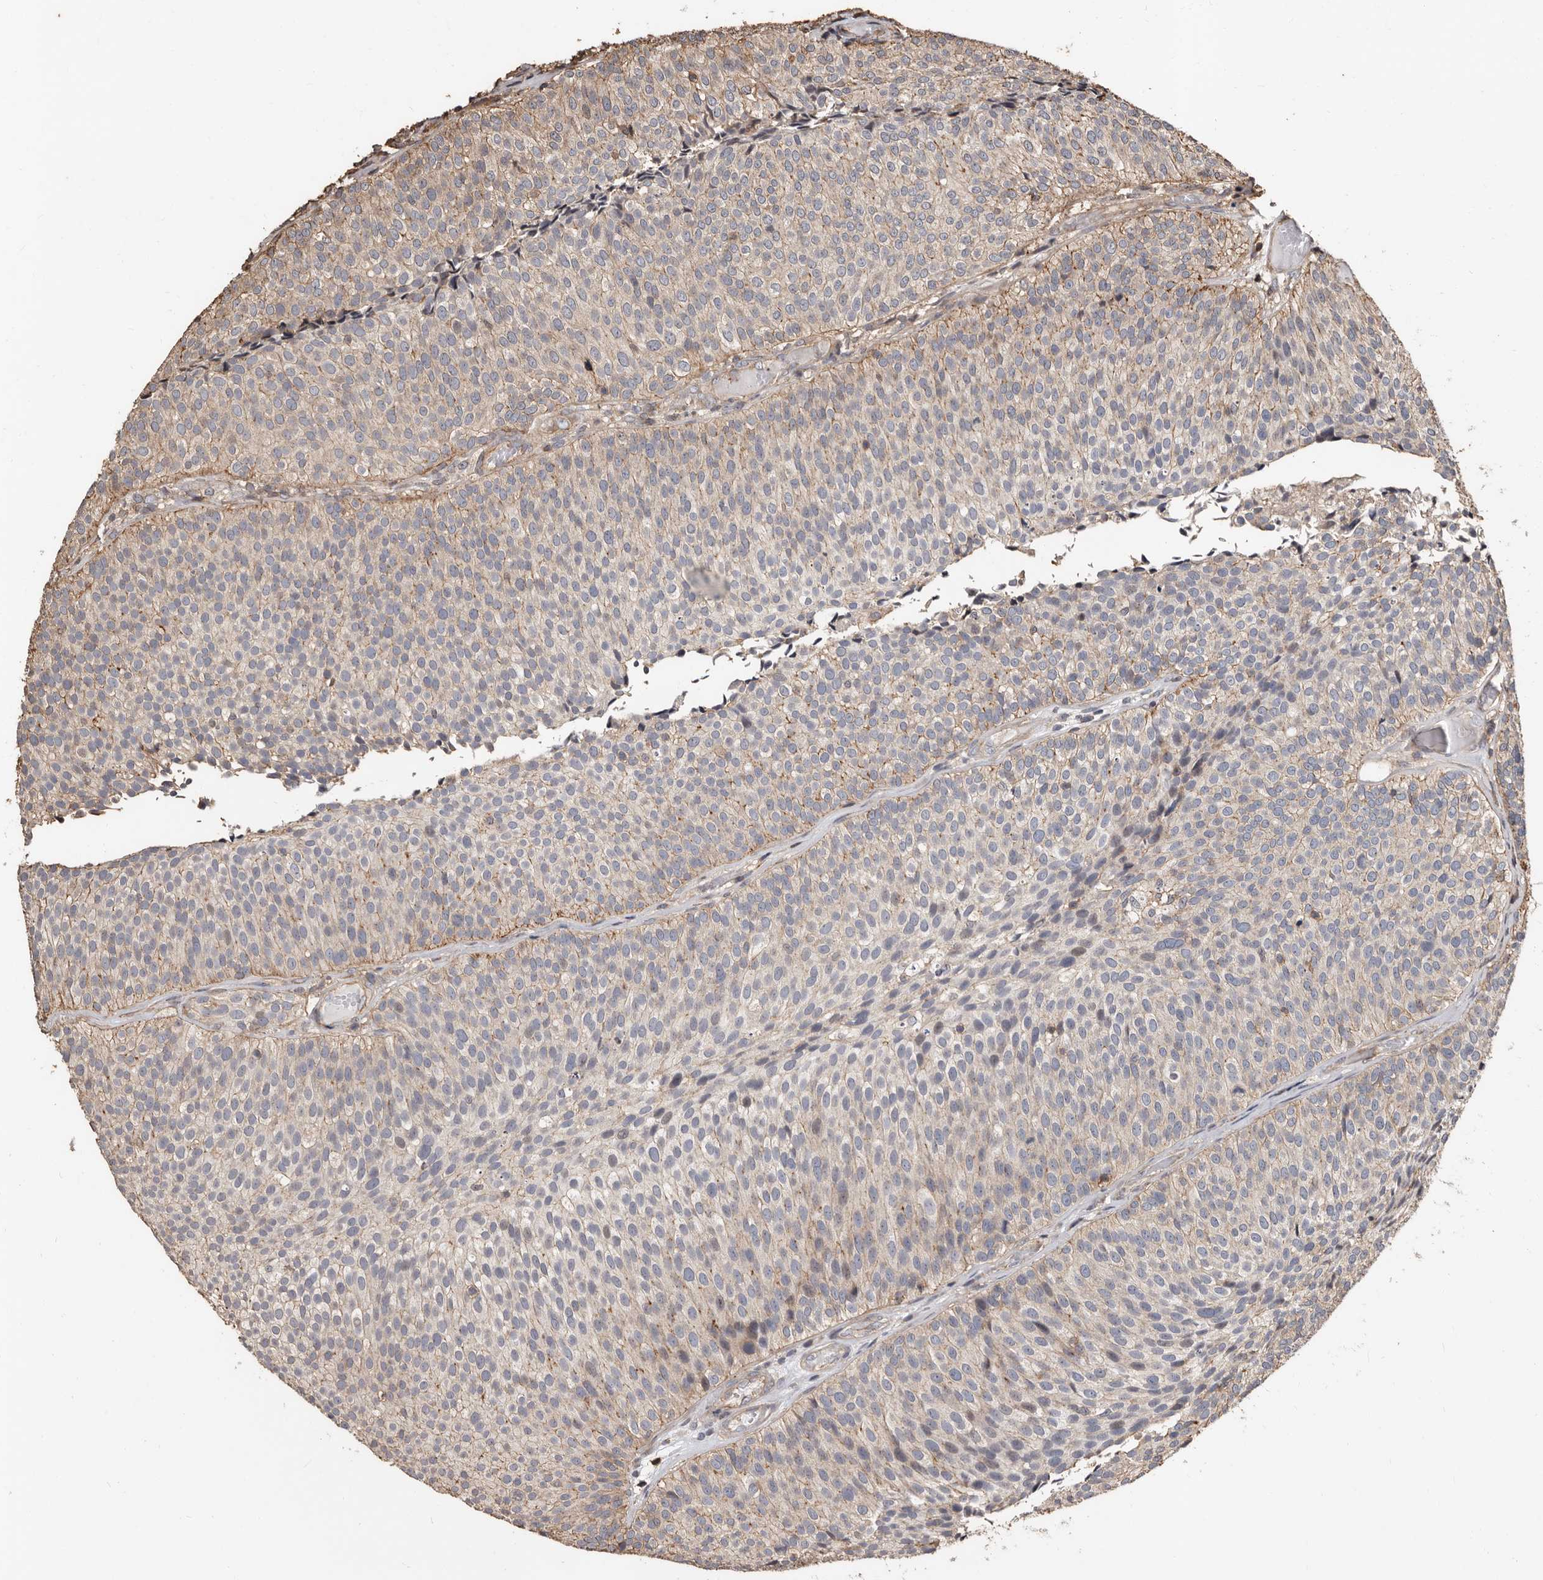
{"staining": {"intensity": "weak", "quantity": "25%-75%", "location": "cytoplasmic/membranous"}, "tissue": "urothelial cancer", "cell_type": "Tumor cells", "image_type": "cancer", "snomed": [{"axis": "morphology", "description": "Urothelial carcinoma, Low grade"}, {"axis": "topography", "description": "Urinary bladder"}], "caption": "Protein staining exhibits weak cytoplasmic/membranous expression in about 25%-75% of tumor cells in urothelial cancer.", "gene": "GSK3A", "patient": {"sex": "male", "age": 86}}